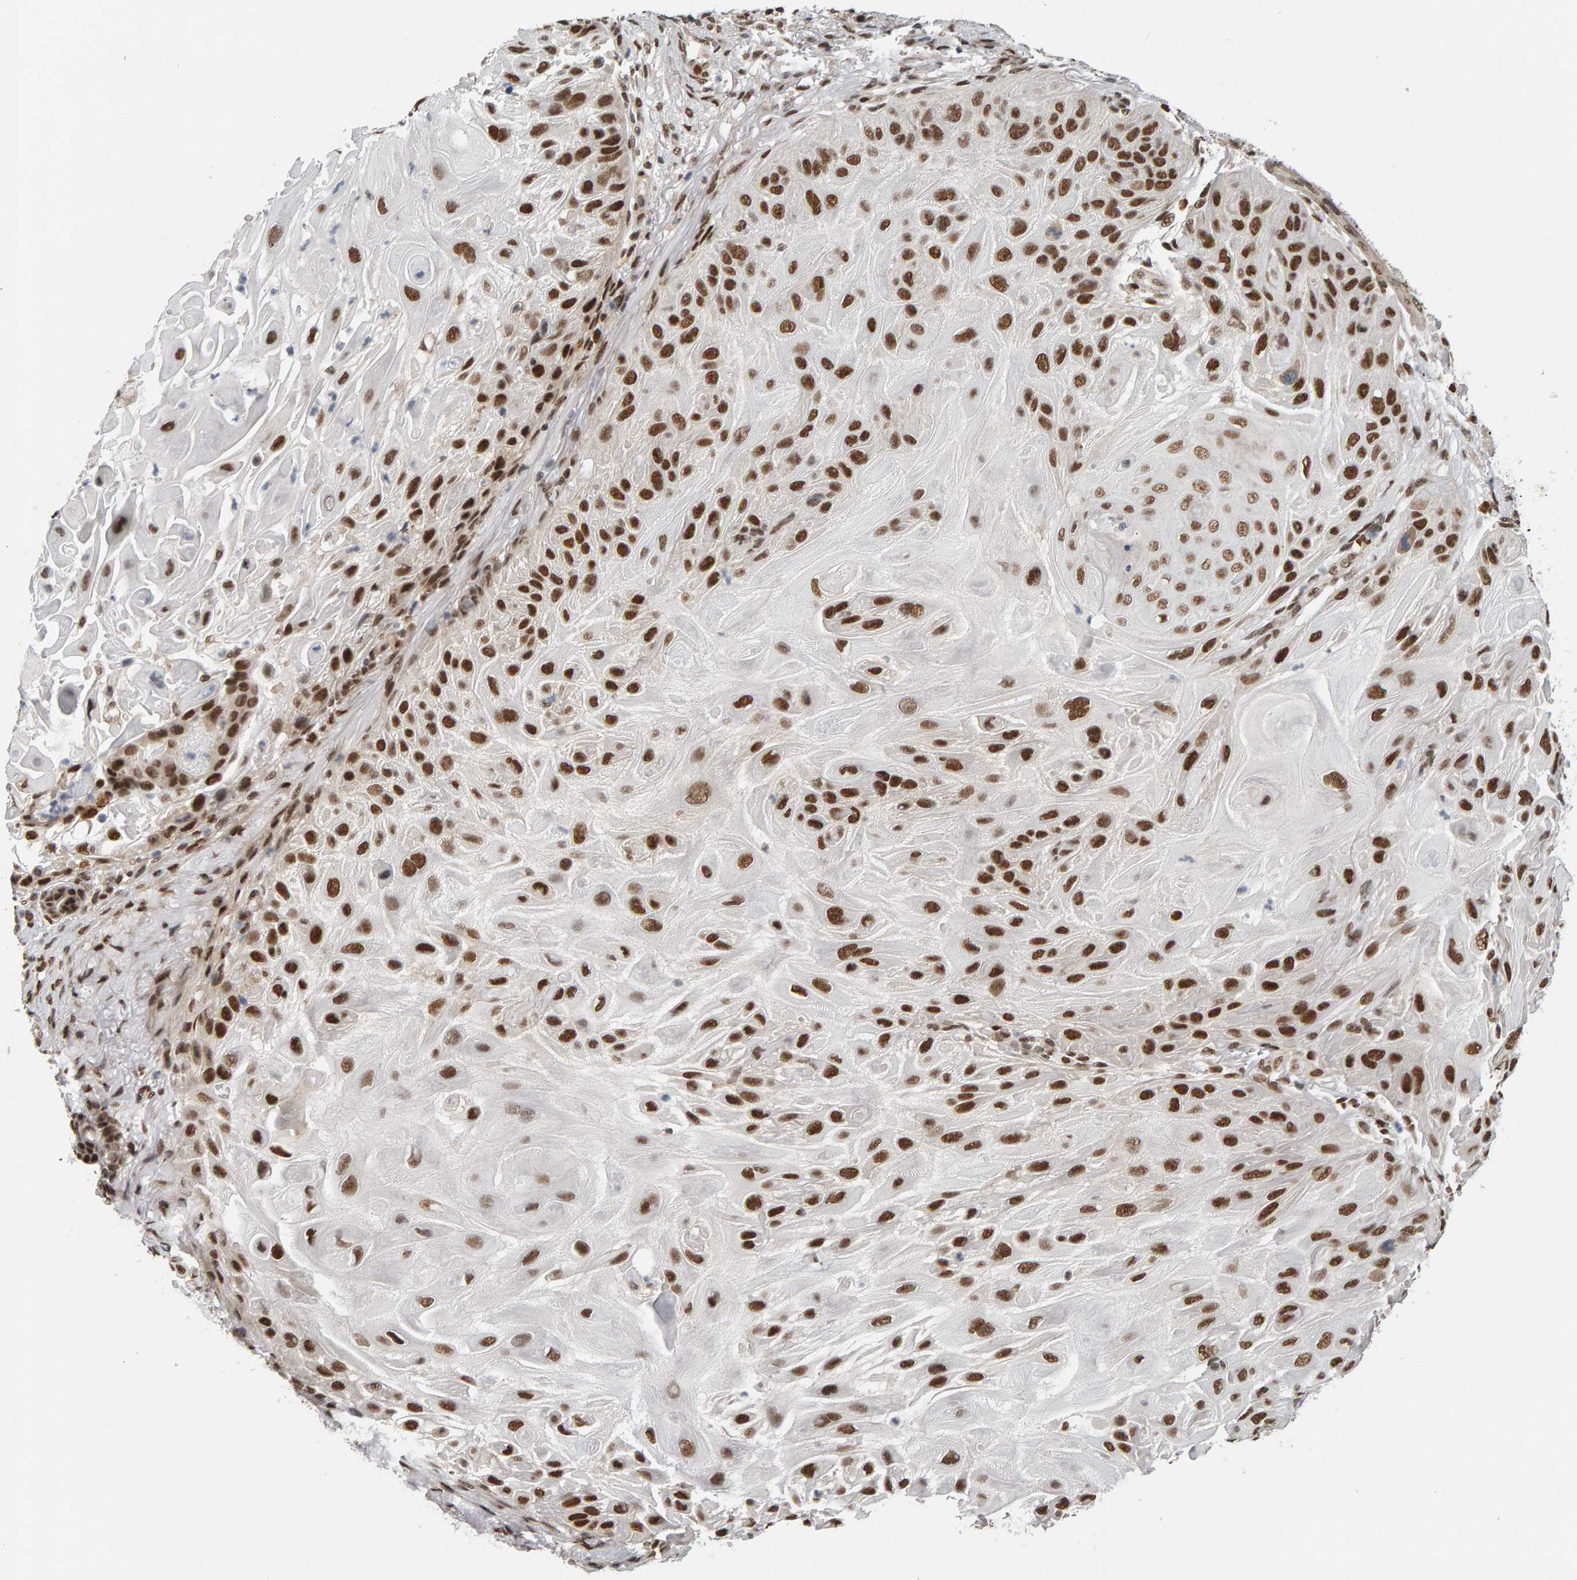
{"staining": {"intensity": "strong", "quantity": ">75%", "location": "nuclear"}, "tissue": "skin cancer", "cell_type": "Tumor cells", "image_type": "cancer", "snomed": [{"axis": "morphology", "description": "Squamous cell carcinoma, NOS"}, {"axis": "topography", "description": "Skin"}], "caption": "A high amount of strong nuclear staining is appreciated in approximately >75% of tumor cells in skin cancer tissue.", "gene": "ATF7IP", "patient": {"sex": "female", "age": 77}}